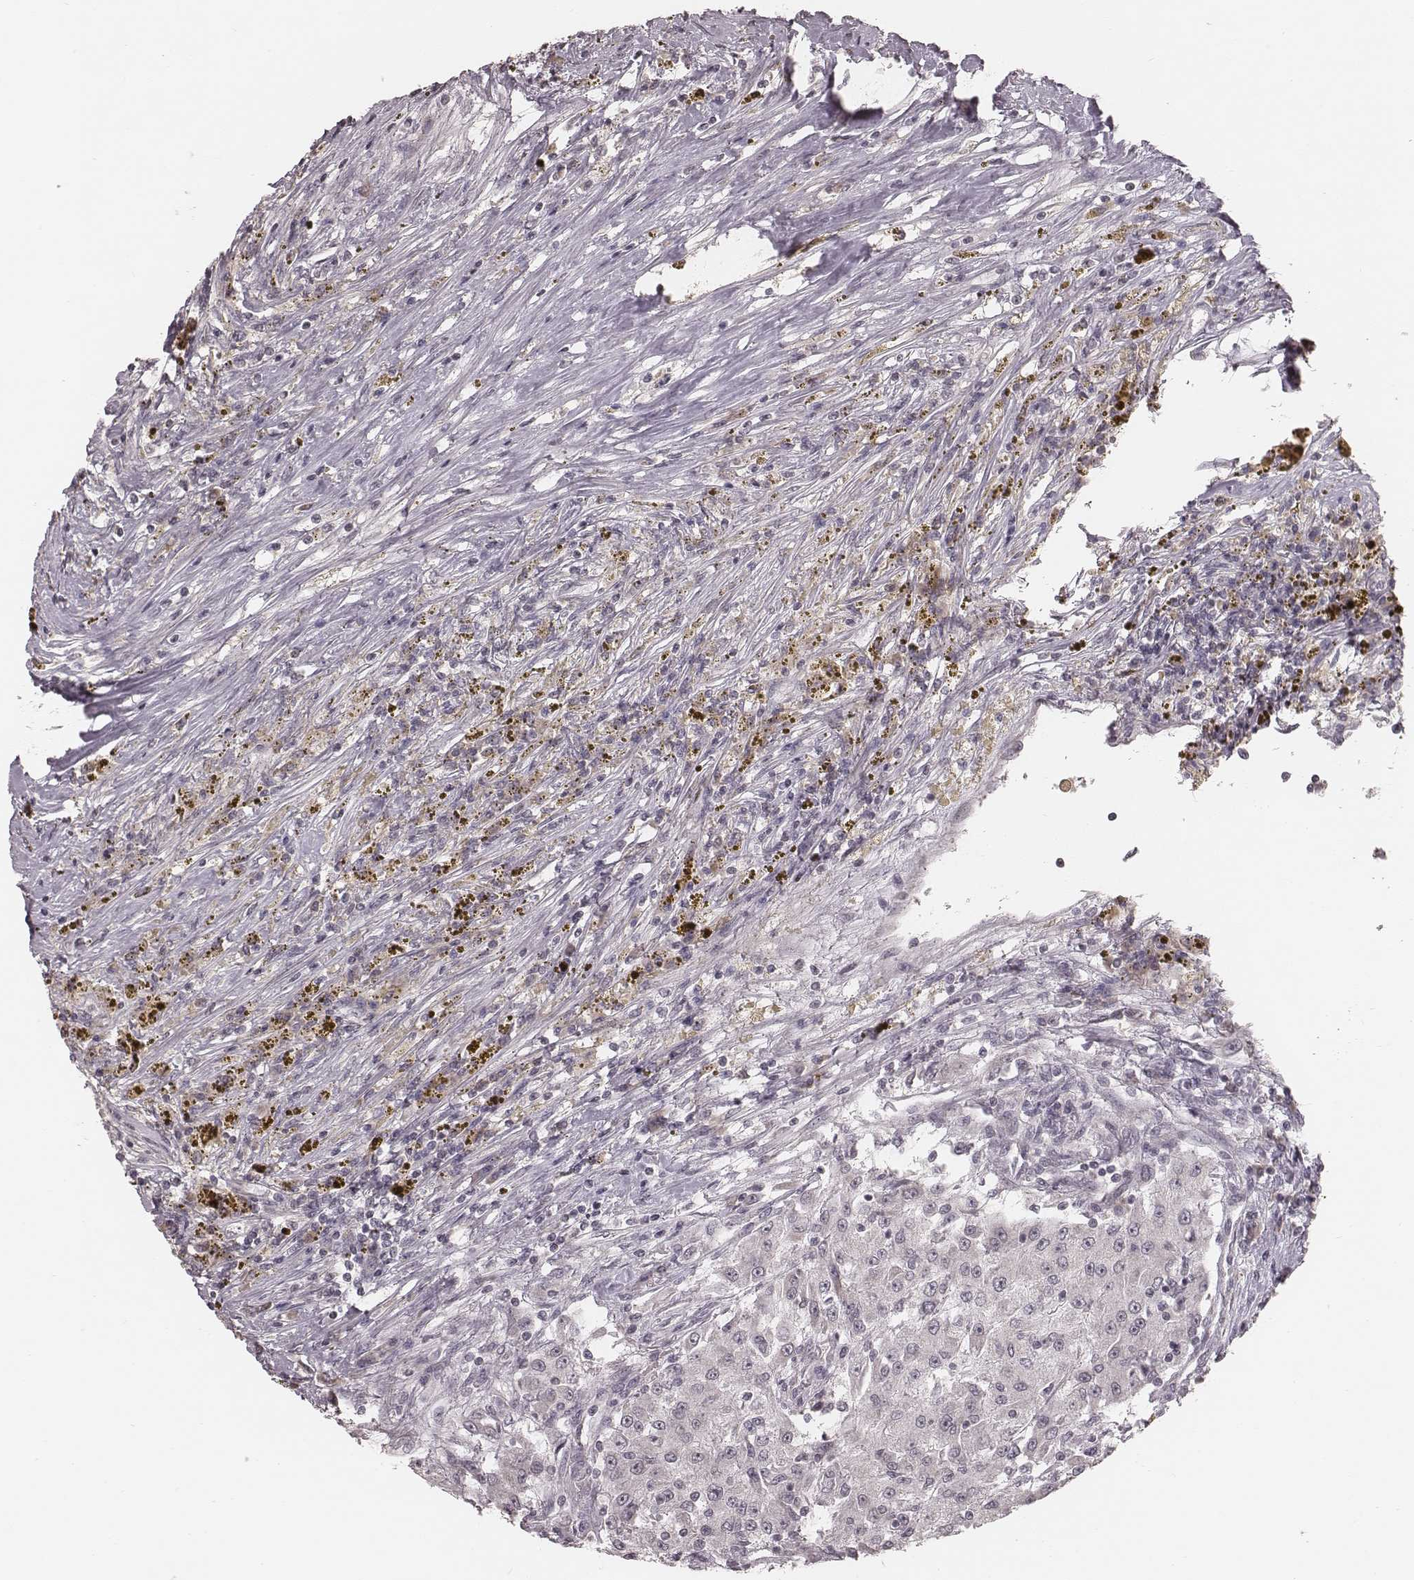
{"staining": {"intensity": "negative", "quantity": "none", "location": "none"}, "tissue": "renal cancer", "cell_type": "Tumor cells", "image_type": "cancer", "snomed": [{"axis": "morphology", "description": "Adenocarcinoma, NOS"}, {"axis": "topography", "description": "Kidney"}], "caption": "Tumor cells are negative for brown protein staining in renal cancer.", "gene": "IL5", "patient": {"sex": "female", "age": 67}}